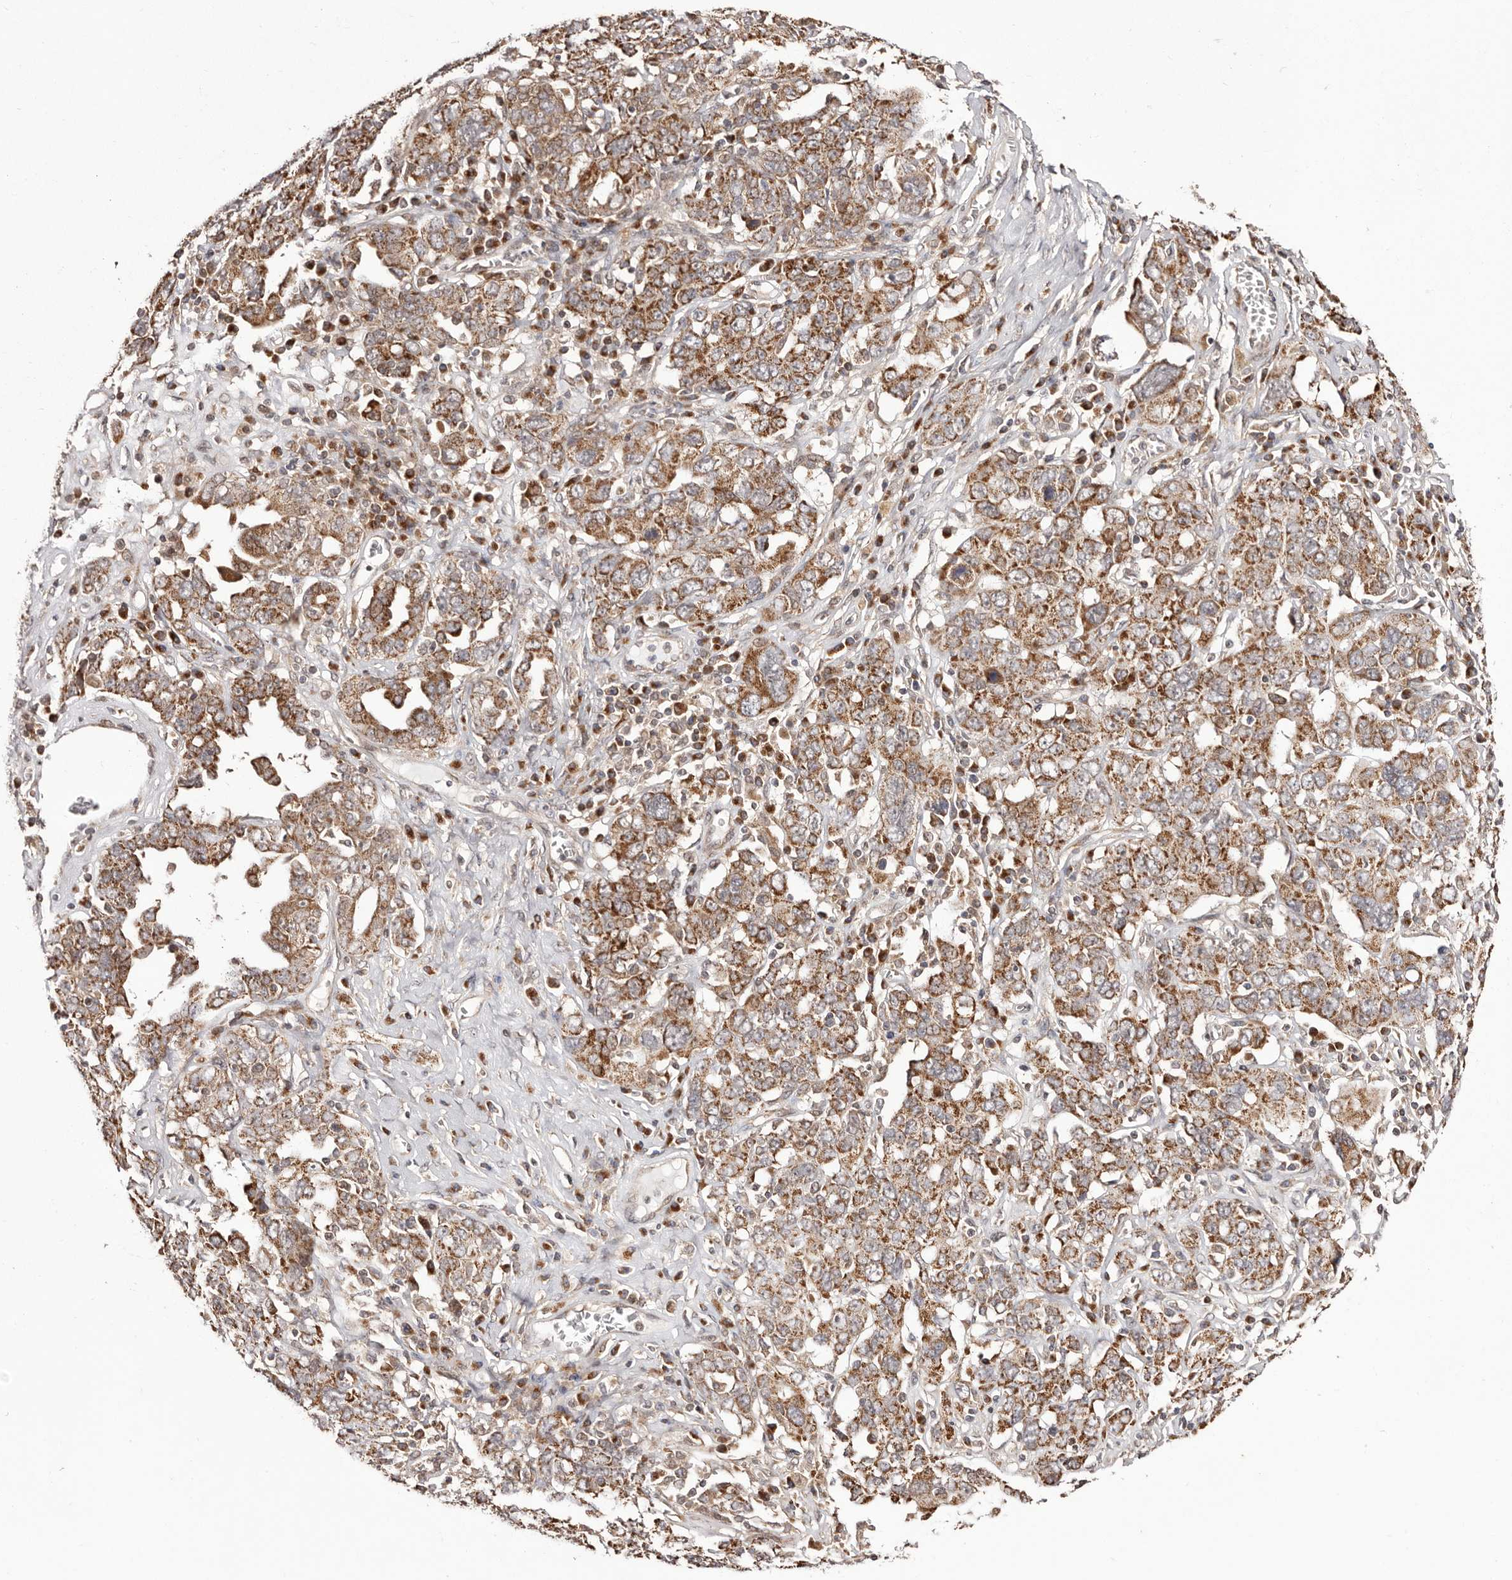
{"staining": {"intensity": "moderate", "quantity": ">75%", "location": "cytoplasmic/membranous"}, "tissue": "ovarian cancer", "cell_type": "Tumor cells", "image_type": "cancer", "snomed": [{"axis": "morphology", "description": "Carcinoma, endometroid"}, {"axis": "topography", "description": "Ovary"}], "caption": "Immunohistochemical staining of human endometroid carcinoma (ovarian) exhibits medium levels of moderate cytoplasmic/membranous protein positivity in about >75% of tumor cells.", "gene": "EGR3", "patient": {"sex": "female", "age": 62}}